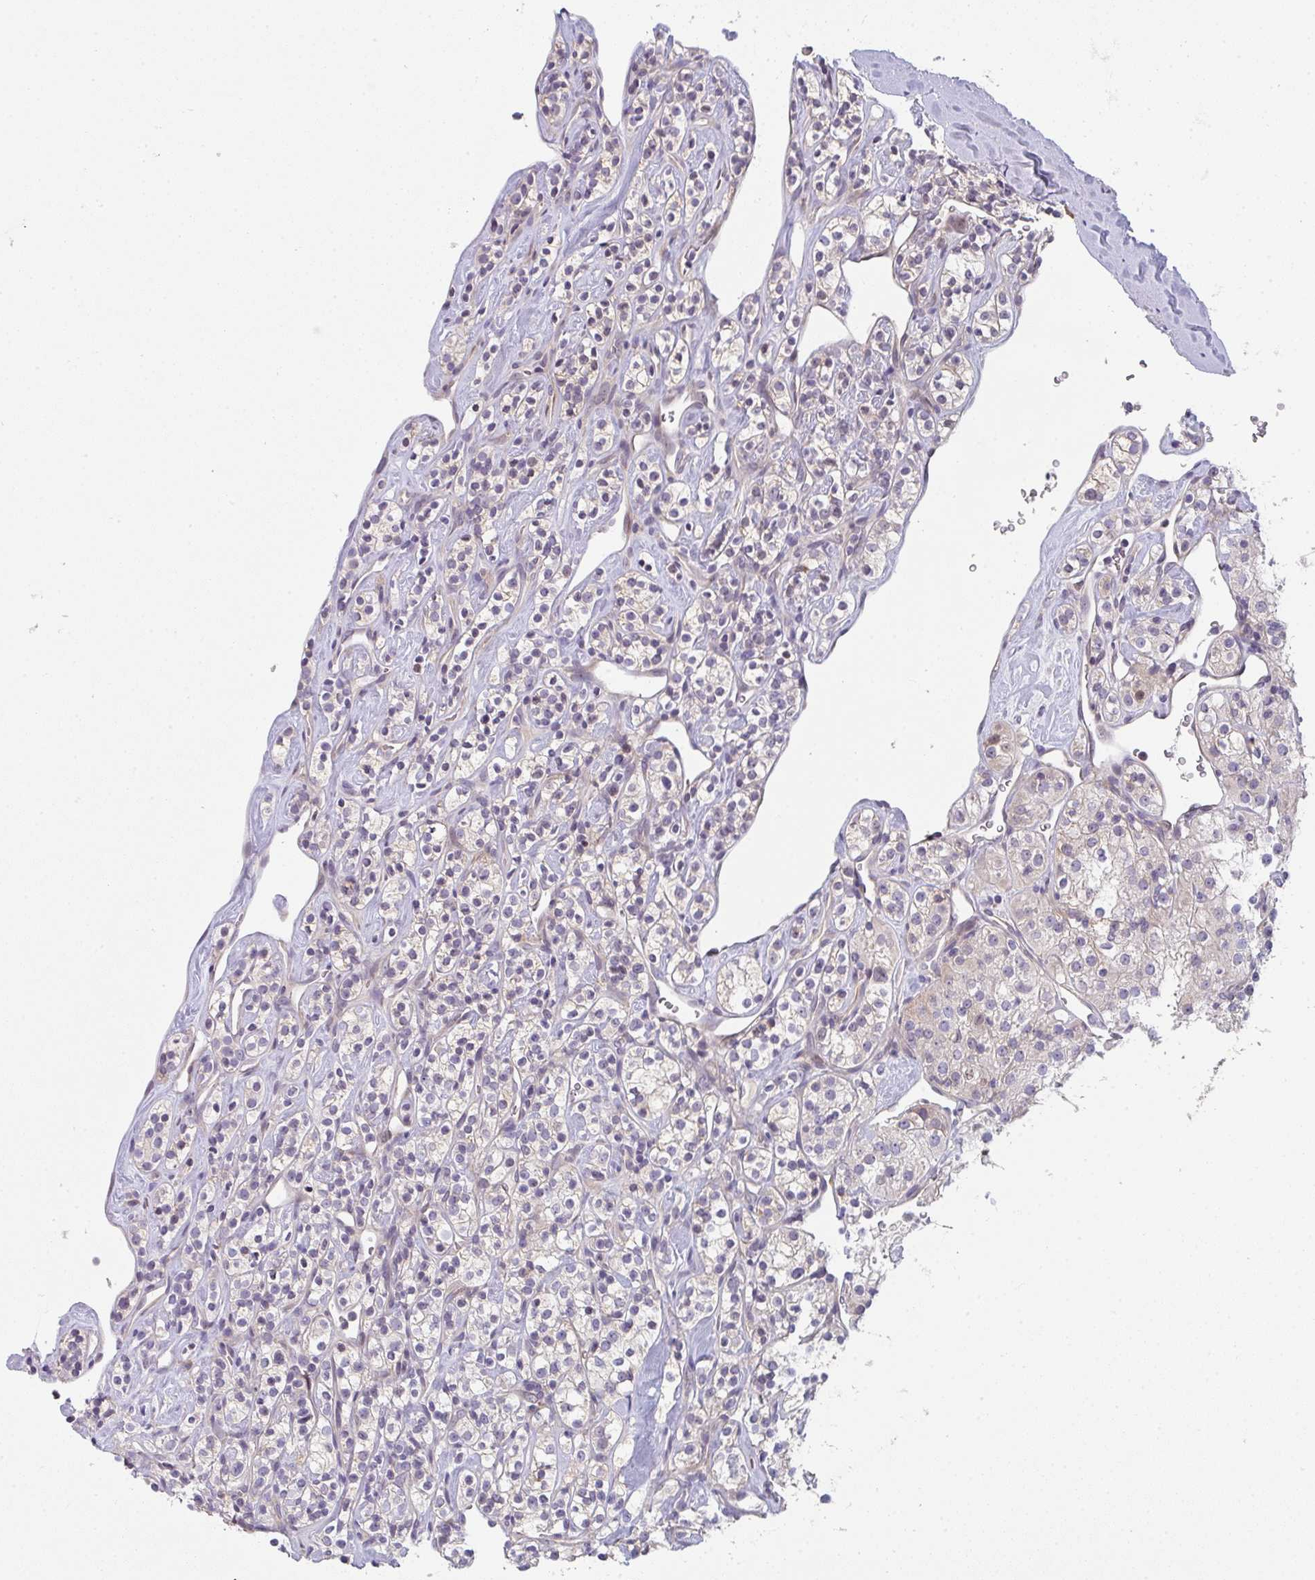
{"staining": {"intensity": "moderate", "quantity": "<25%", "location": "cytoplasmic/membranous"}, "tissue": "renal cancer", "cell_type": "Tumor cells", "image_type": "cancer", "snomed": [{"axis": "morphology", "description": "Adenocarcinoma, NOS"}, {"axis": "topography", "description": "Kidney"}], "caption": "This is a photomicrograph of IHC staining of renal adenocarcinoma, which shows moderate expression in the cytoplasmic/membranous of tumor cells.", "gene": "TNFRSF10A", "patient": {"sex": "male", "age": 77}}